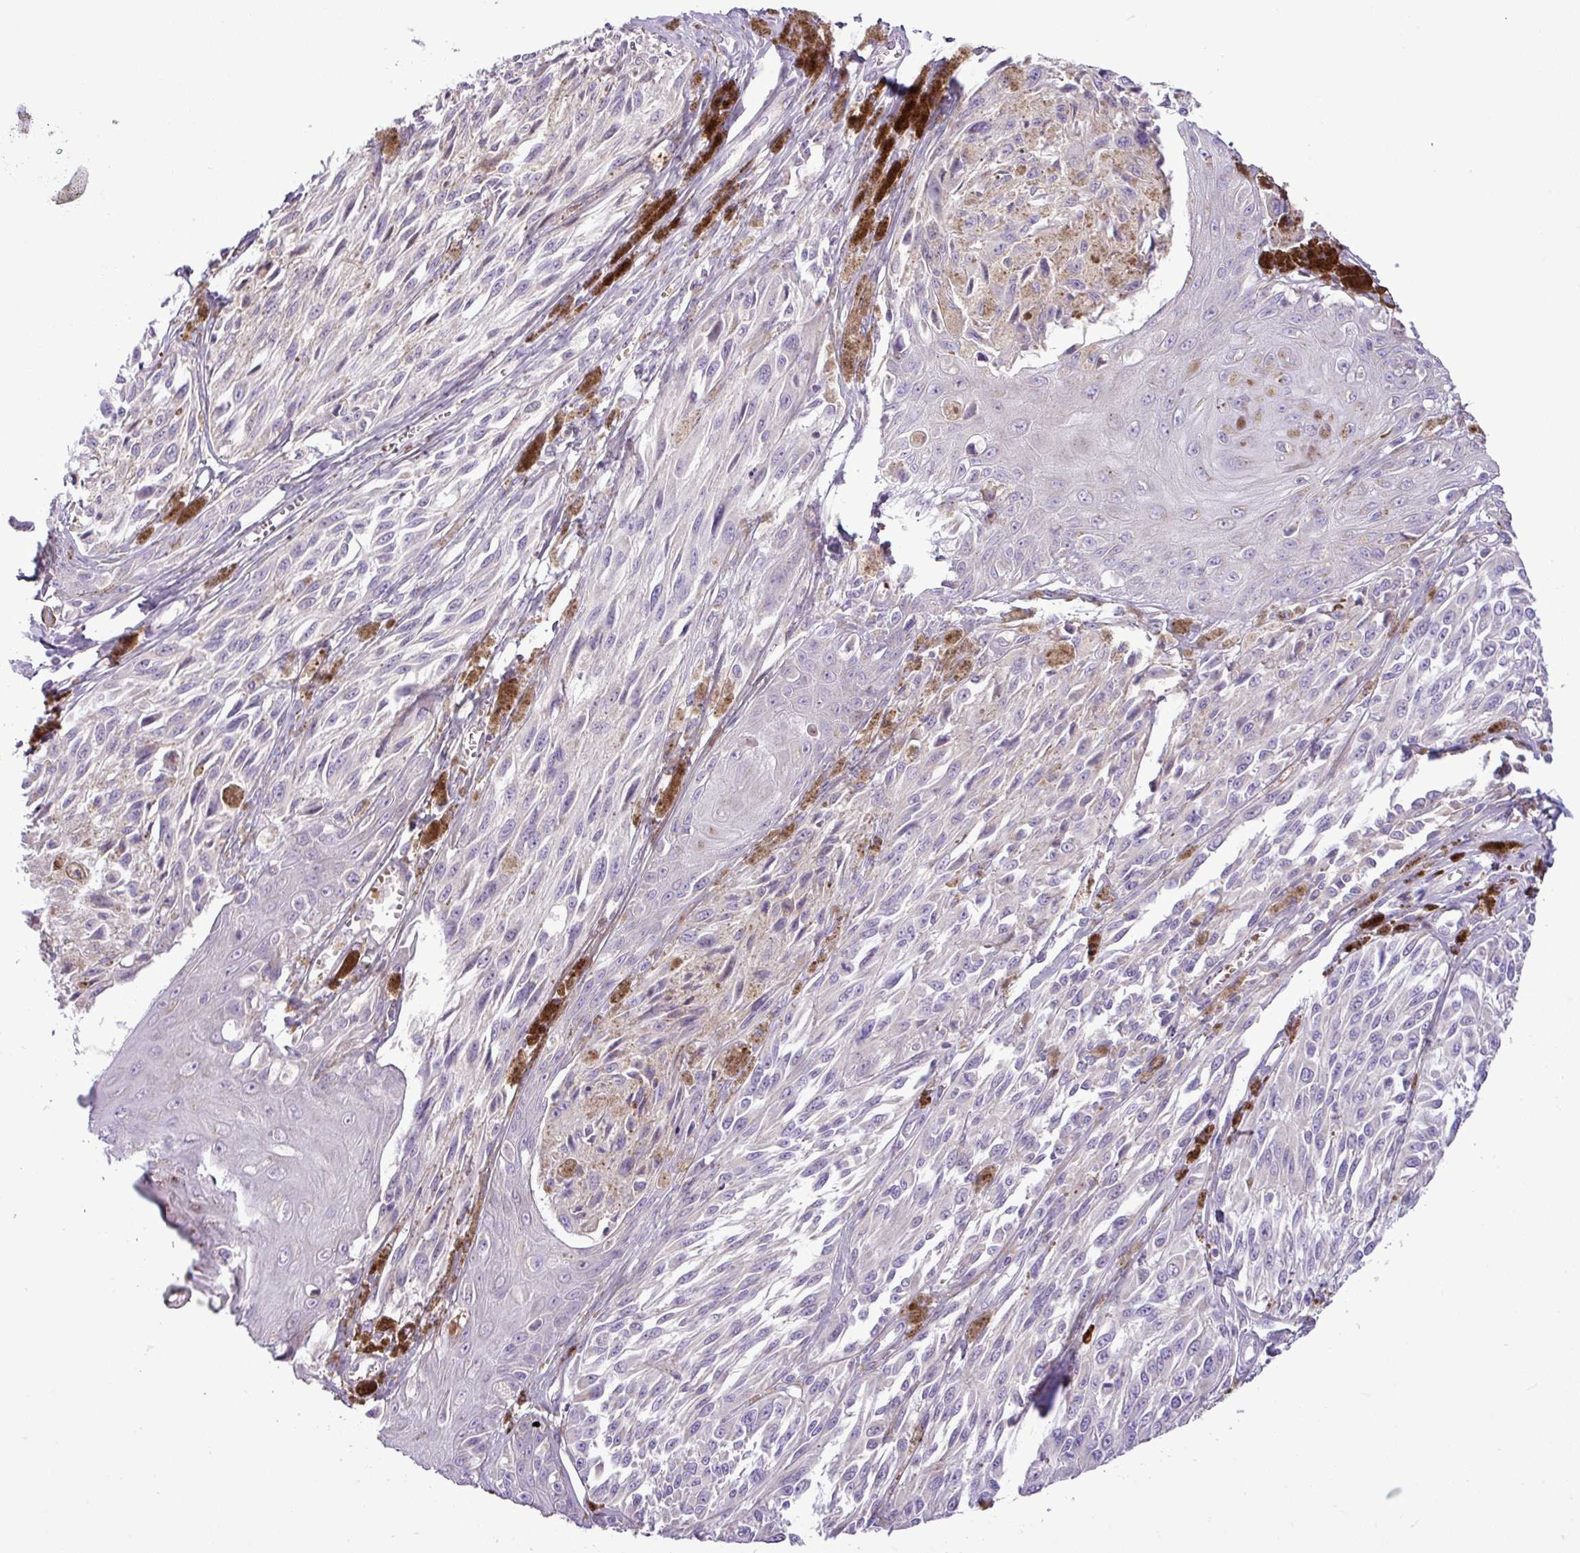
{"staining": {"intensity": "negative", "quantity": "none", "location": "none"}, "tissue": "melanoma", "cell_type": "Tumor cells", "image_type": "cancer", "snomed": [{"axis": "morphology", "description": "Malignant melanoma, NOS"}, {"axis": "topography", "description": "Skin"}], "caption": "Immunohistochemistry image of human melanoma stained for a protein (brown), which displays no expression in tumor cells.", "gene": "FAM183A", "patient": {"sex": "male", "age": 94}}